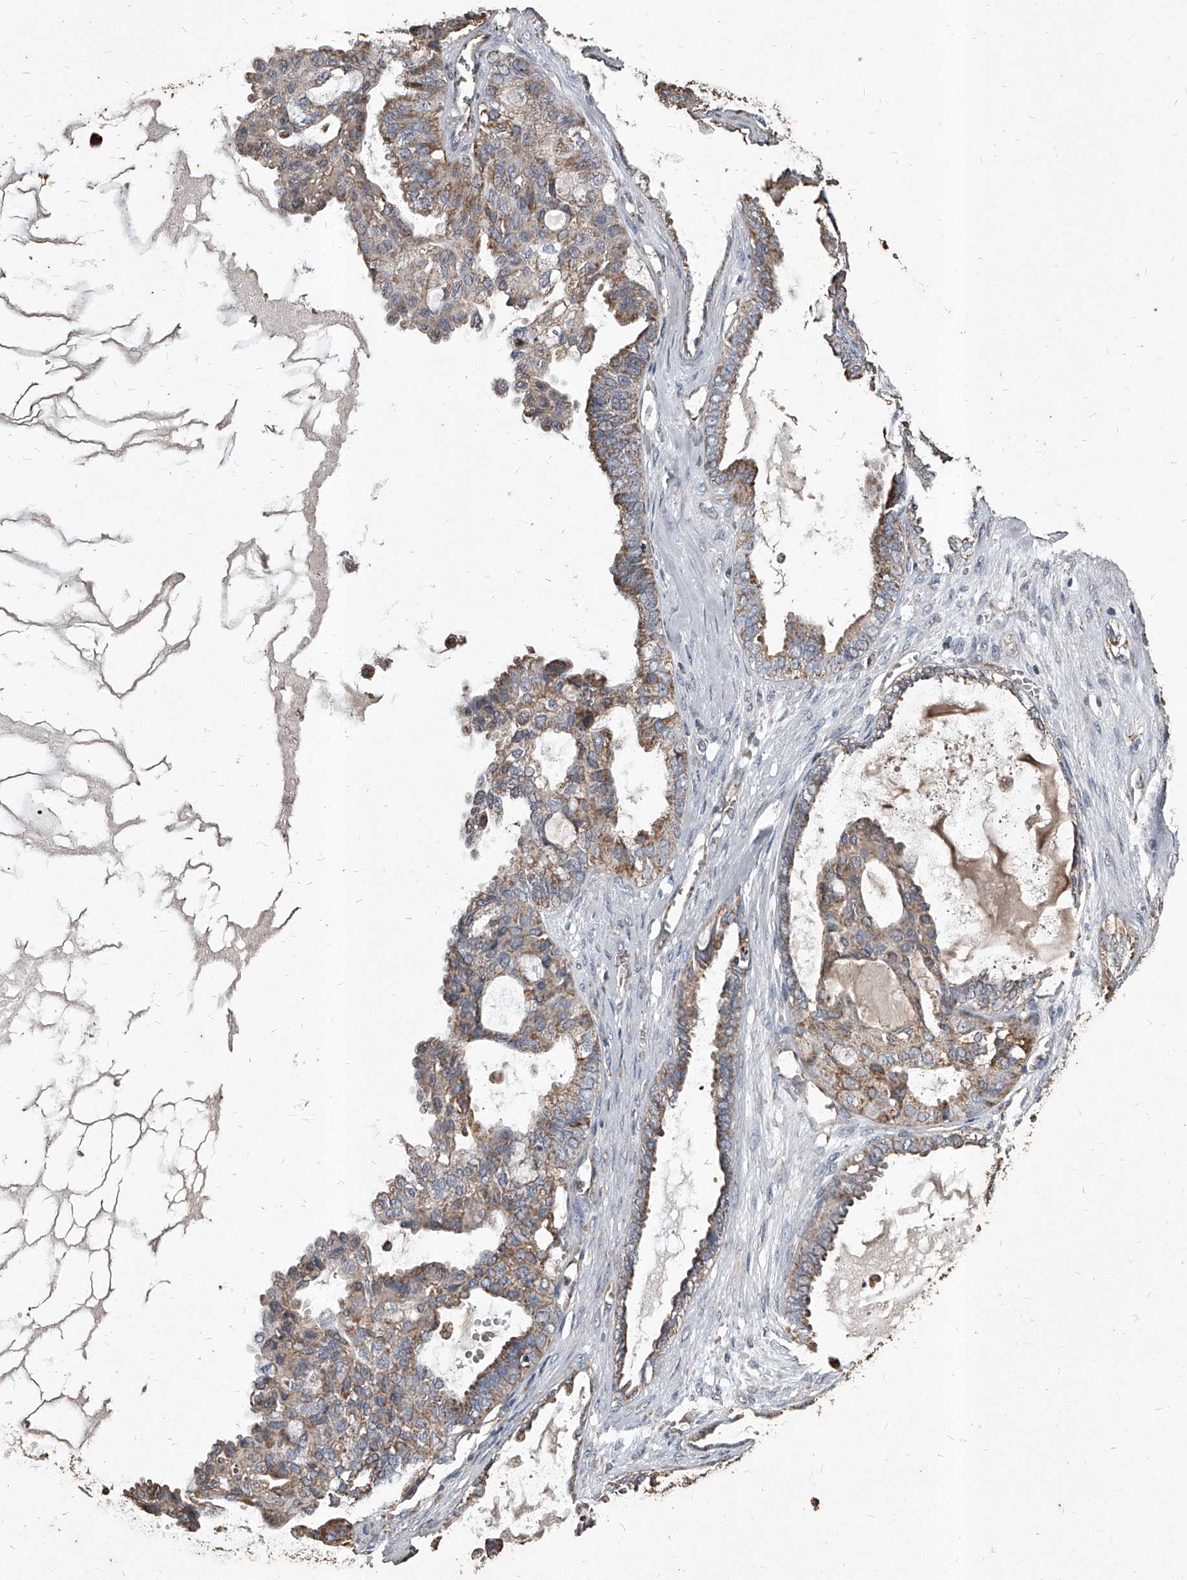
{"staining": {"intensity": "moderate", "quantity": ">75%", "location": "cytoplasmic/membranous"}, "tissue": "ovarian cancer", "cell_type": "Tumor cells", "image_type": "cancer", "snomed": [{"axis": "morphology", "description": "Carcinoma, NOS"}, {"axis": "morphology", "description": "Carcinoma, endometroid"}, {"axis": "topography", "description": "Ovary"}], "caption": "Carcinoma (ovarian) tissue reveals moderate cytoplasmic/membranous expression in about >75% of tumor cells", "gene": "GPR183", "patient": {"sex": "female", "age": 50}}